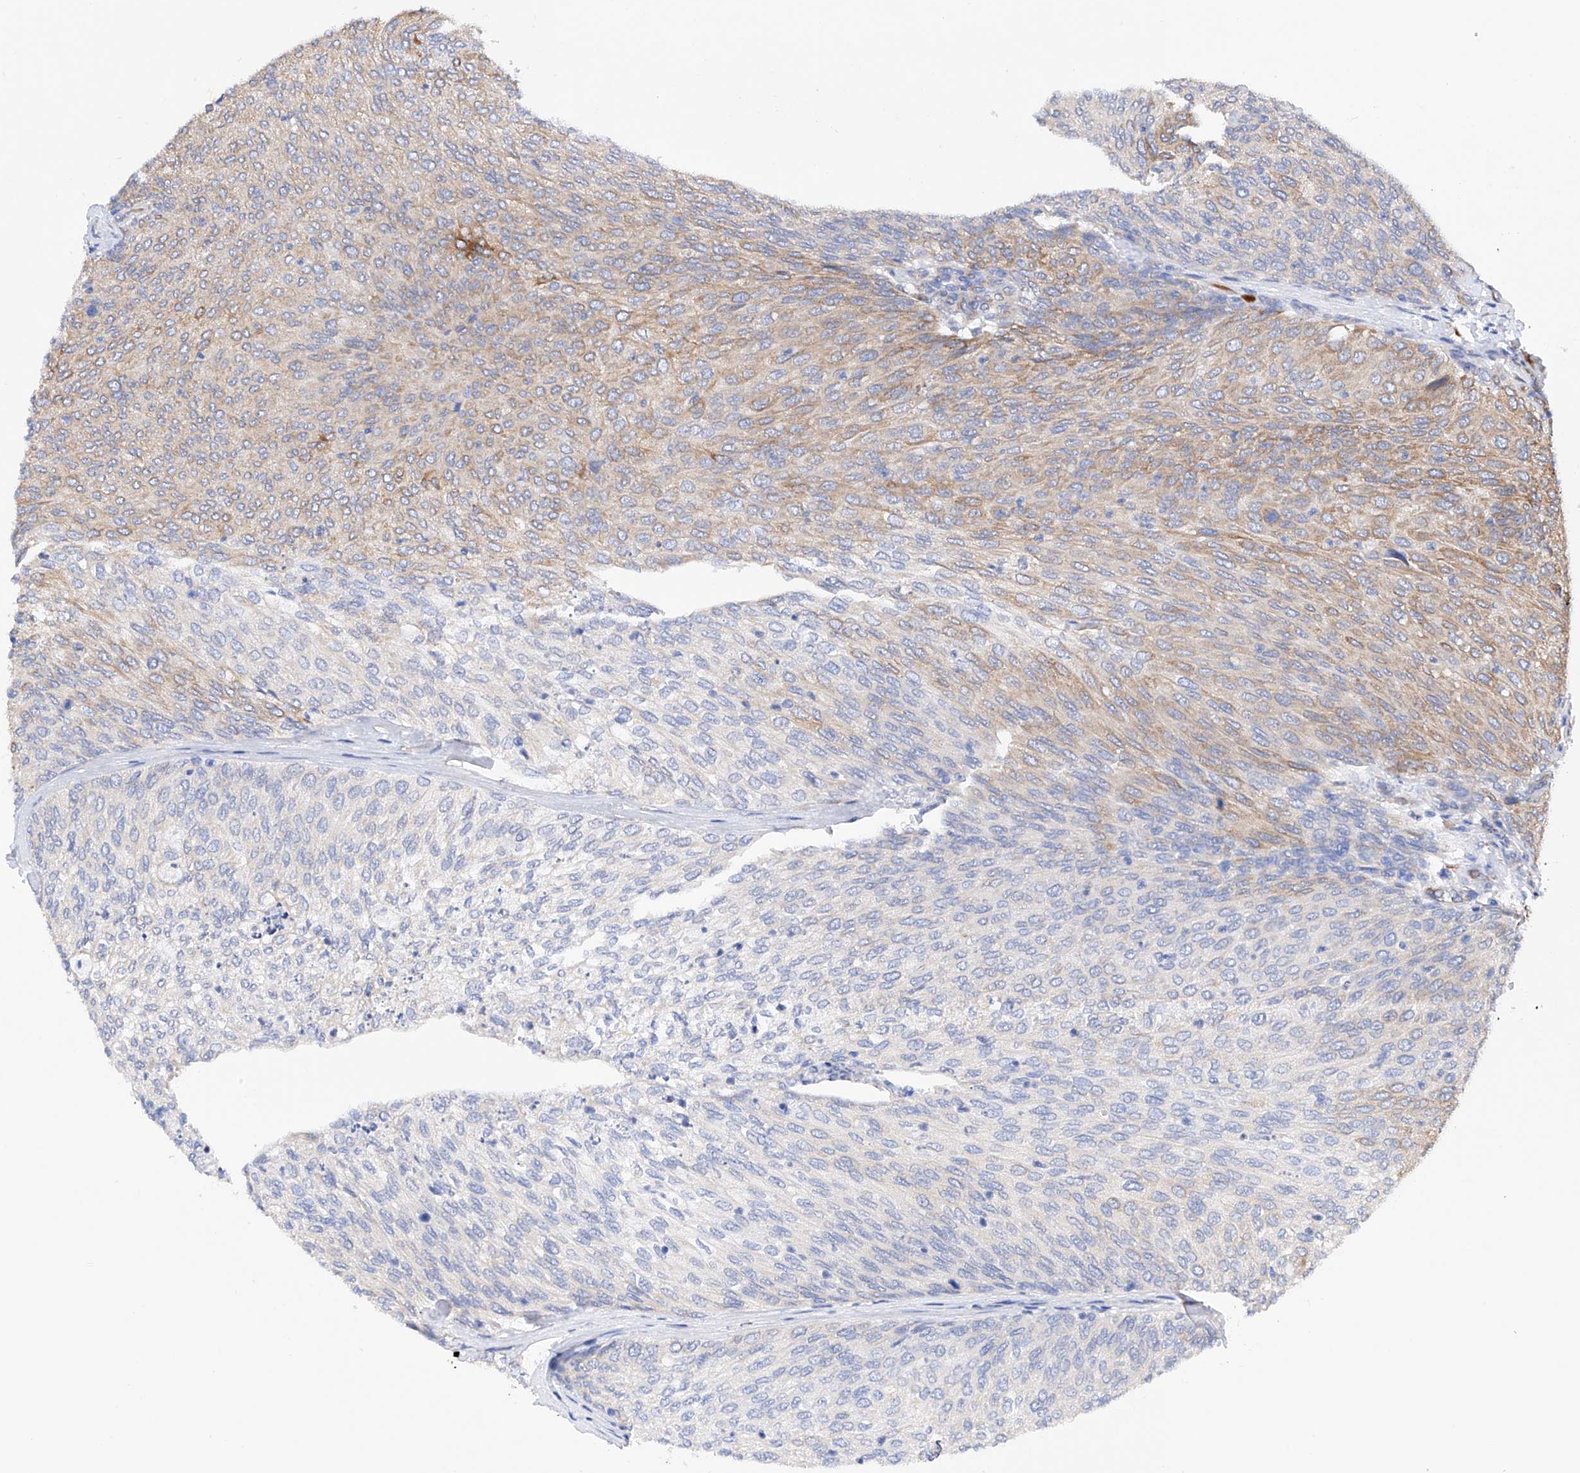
{"staining": {"intensity": "moderate", "quantity": "<25%", "location": "cytoplasmic/membranous"}, "tissue": "urothelial cancer", "cell_type": "Tumor cells", "image_type": "cancer", "snomed": [{"axis": "morphology", "description": "Urothelial carcinoma, Low grade"}, {"axis": "topography", "description": "Urinary bladder"}], "caption": "Brown immunohistochemical staining in urothelial cancer demonstrates moderate cytoplasmic/membranous positivity in about <25% of tumor cells. The staining is performed using DAB brown chromogen to label protein expression. The nuclei are counter-stained blue using hematoxylin.", "gene": "PDIA5", "patient": {"sex": "female", "age": 79}}